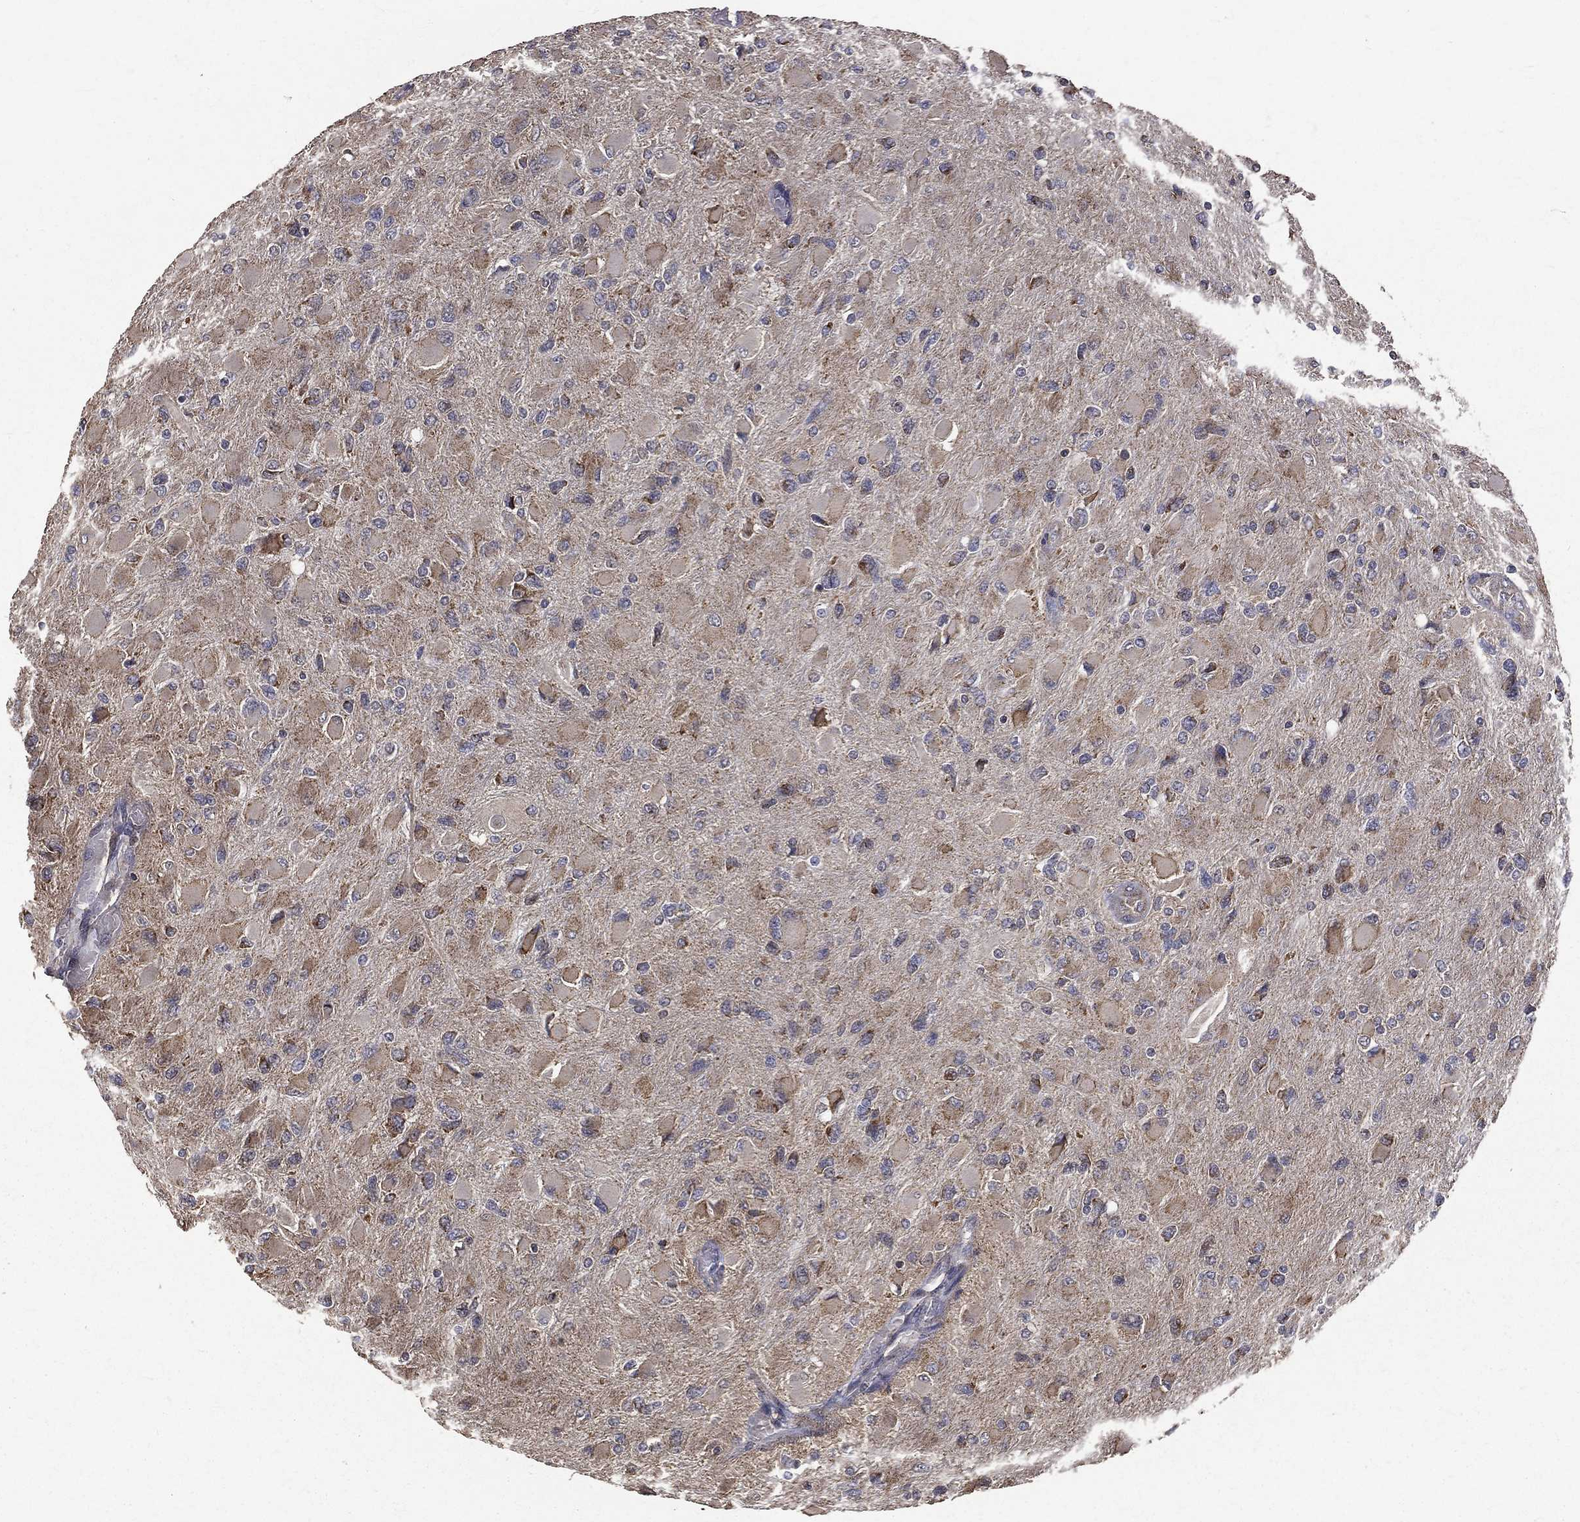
{"staining": {"intensity": "weak", "quantity": "25%-75%", "location": "cytoplasmic/membranous"}, "tissue": "glioma", "cell_type": "Tumor cells", "image_type": "cancer", "snomed": [{"axis": "morphology", "description": "Glioma, malignant, High grade"}, {"axis": "topography", "description": "Cerebral cortex"}], "caption": "Human glioma stained with a protein marker reveals weak staining in tumor cells.", "gene": "RPGR", "patient": {"sex": "female", "age": 36}}